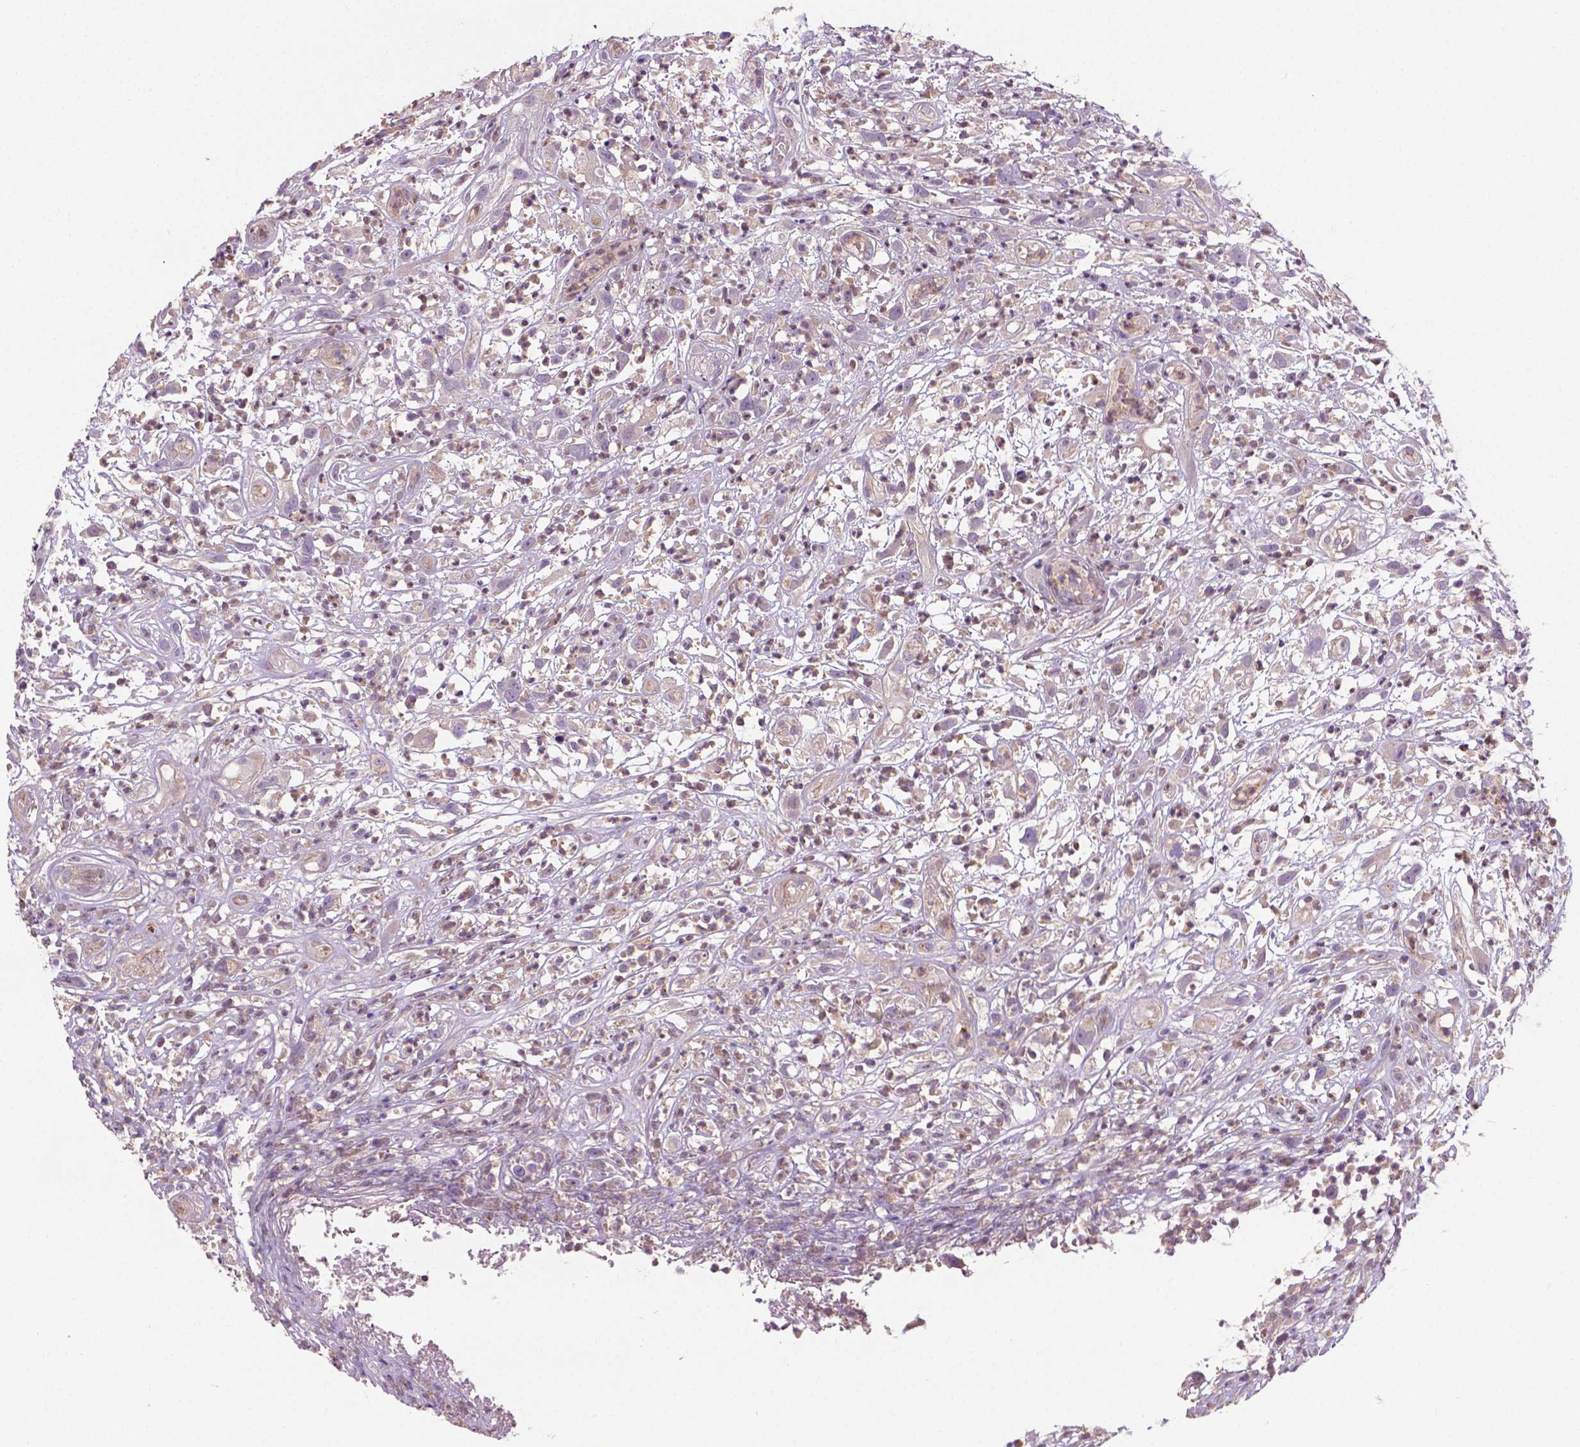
{"staining": {"intensity": "weak", "quantity": ">75%", "location": "cytoplasmic/membranous"}, "tissue": "head and neck cancer", "cell_type": "Tumor cells", "image_type": "cancer", "snomed": [{"axis": "morphology", "description": "Squamous cell carcinoma, NOS"}, {"axis": "topography", "description": "Head-Neck"}], "caption": "Protein expression analysis of head and neck squamous cell carcinoma demonstrates weak cytoplasmic/membranous expression in approximately >75% of tumor cells. (DAB (3,3'-diaminobenzidine) = brown stain, brightfield microscopy at high magnification).", "gene": "CRACR2A", "patient": {"sex": "male", "age": 65}}